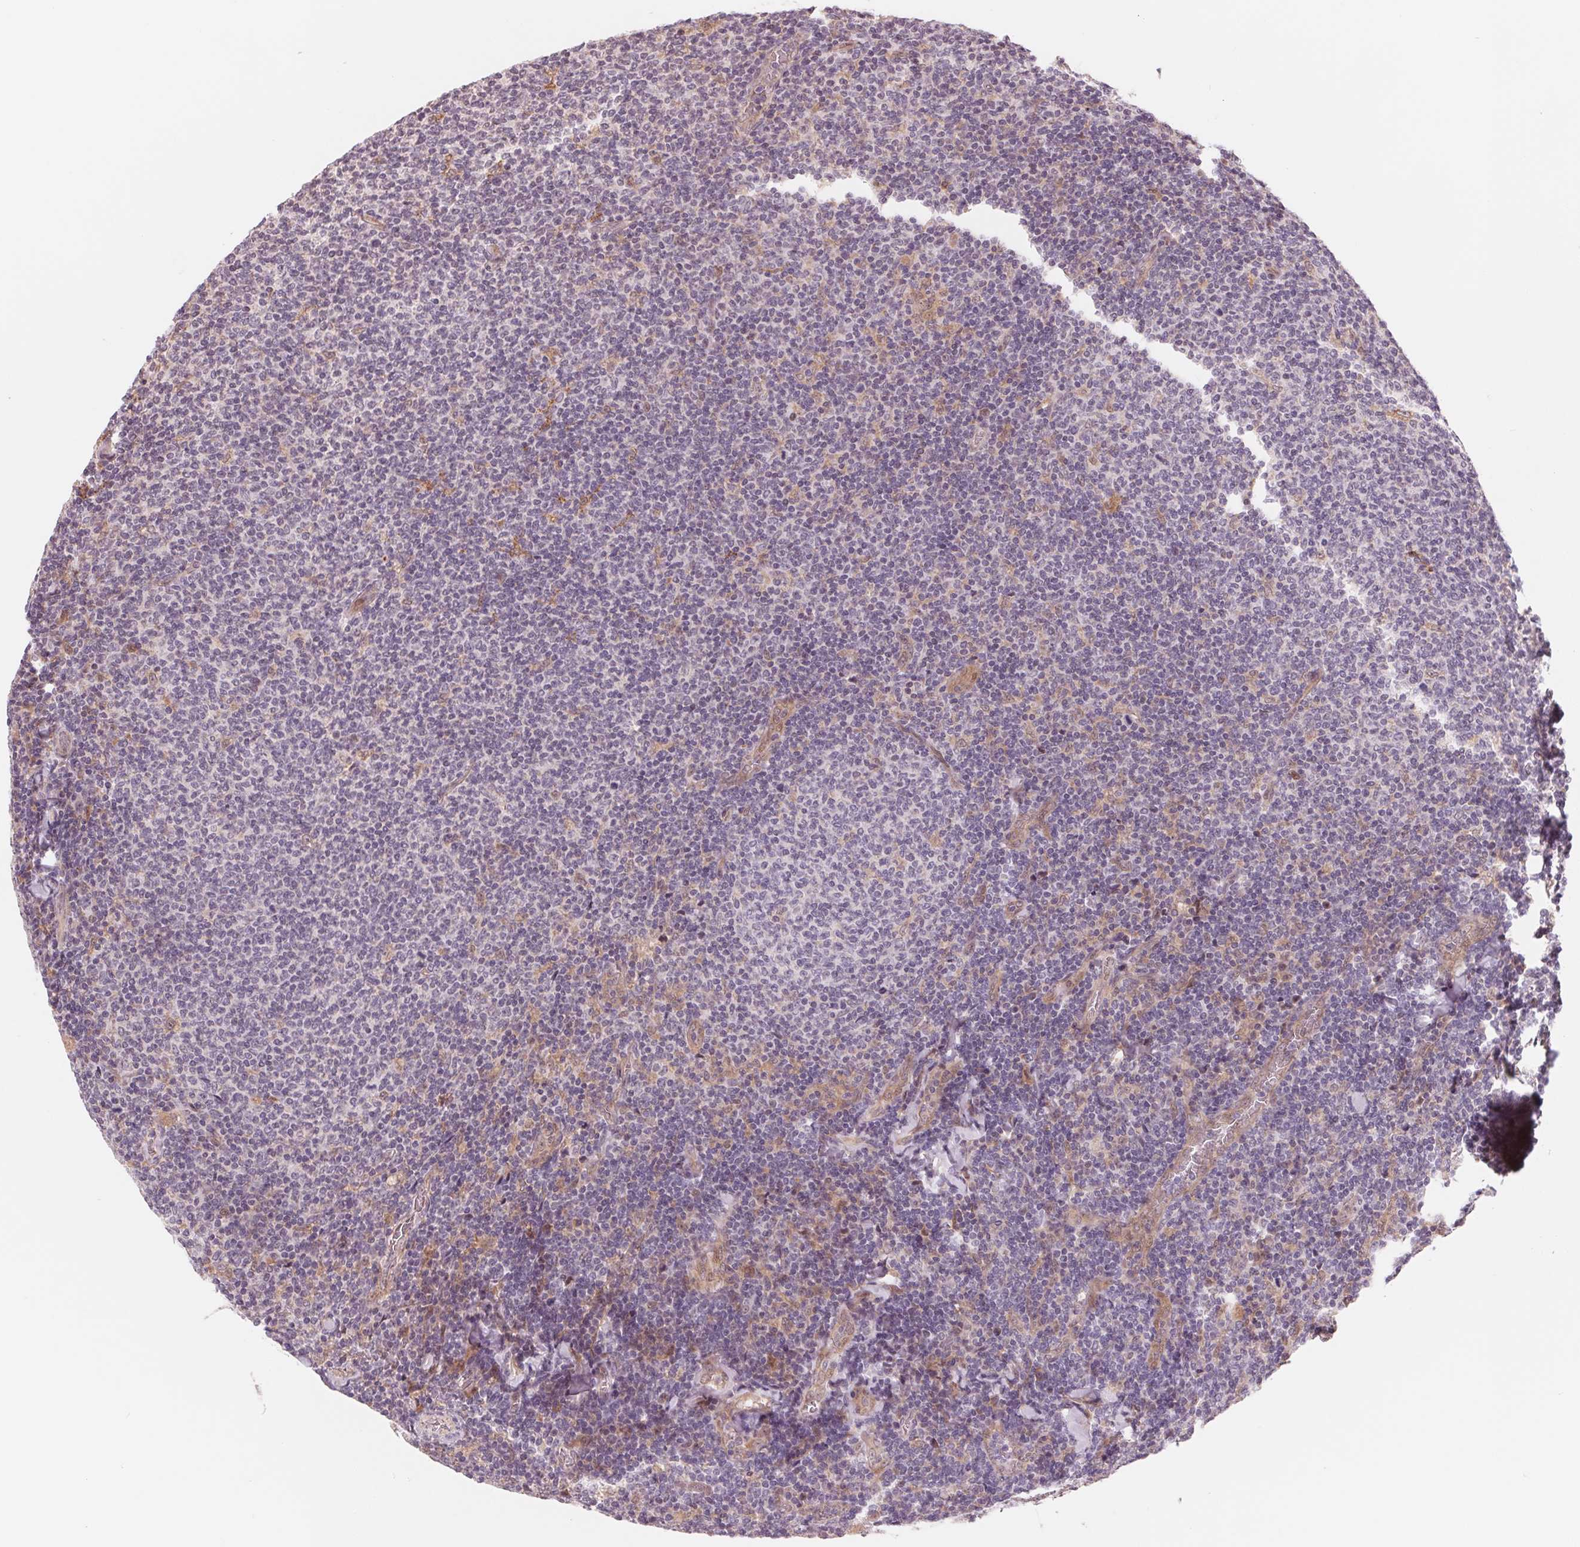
{"staining": {"intensity": "negative", "quantity": "none", "location": "none"}, "tissue": "lymphoma", "cell_type": "Tumor cells", "image_type": "cancer", "snomed": [{"axis": "morphology", "description": "Malignant lymphoma, non-Hodgkin's type, Low grade"}, {"axis": "topography", "description": "Lymph node"}], "caption": "Tumor cells are negative for brown protein staining in lymphoma. (Brightfield microscopy of DAB (3,3'-diaminobenzidine) immunohistochemistry at high magnification).", "gene": "IL9R", "patient": {"sex": "male", "age": 52}}